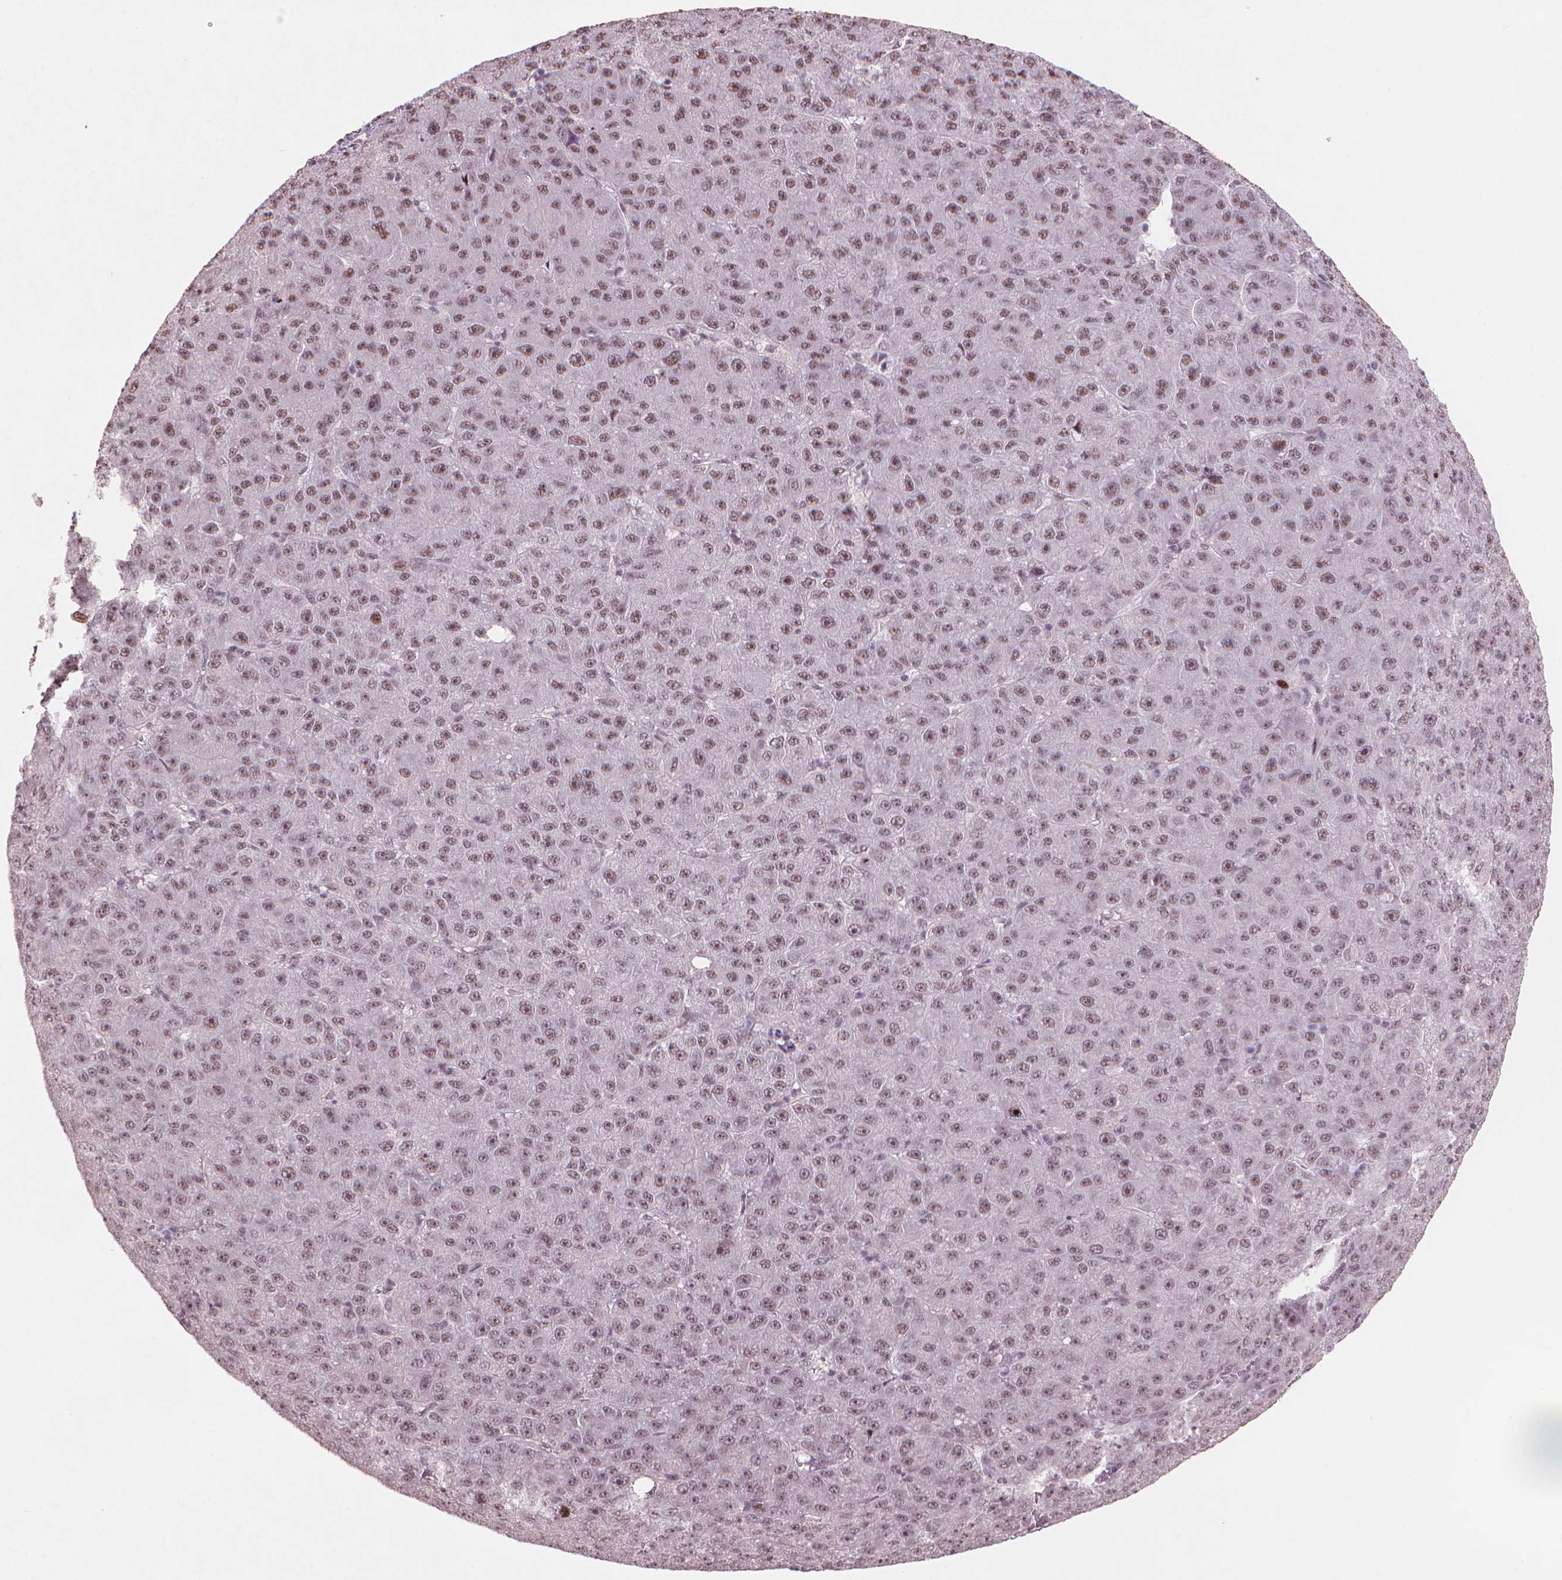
{"staining": {"intensity": "moderate", "quantity": ">75%", "location": "nuclear"}, "tissue": "liver cancer", "cell_type": "Tumor cells", "image_type": "cancer", "snomed": [{"axis": "morphology", "description": "Carcinoma, Hepatocellular, NOS"}, {"axis": "topography", "description": "Liver"}], "caption": "Protein expression analysis of human liver cancer reveals moderate nuclear expression in about >75% of tumor cells.", "gene": "HES7", "patient": {"sex": "male", "age": 67}}